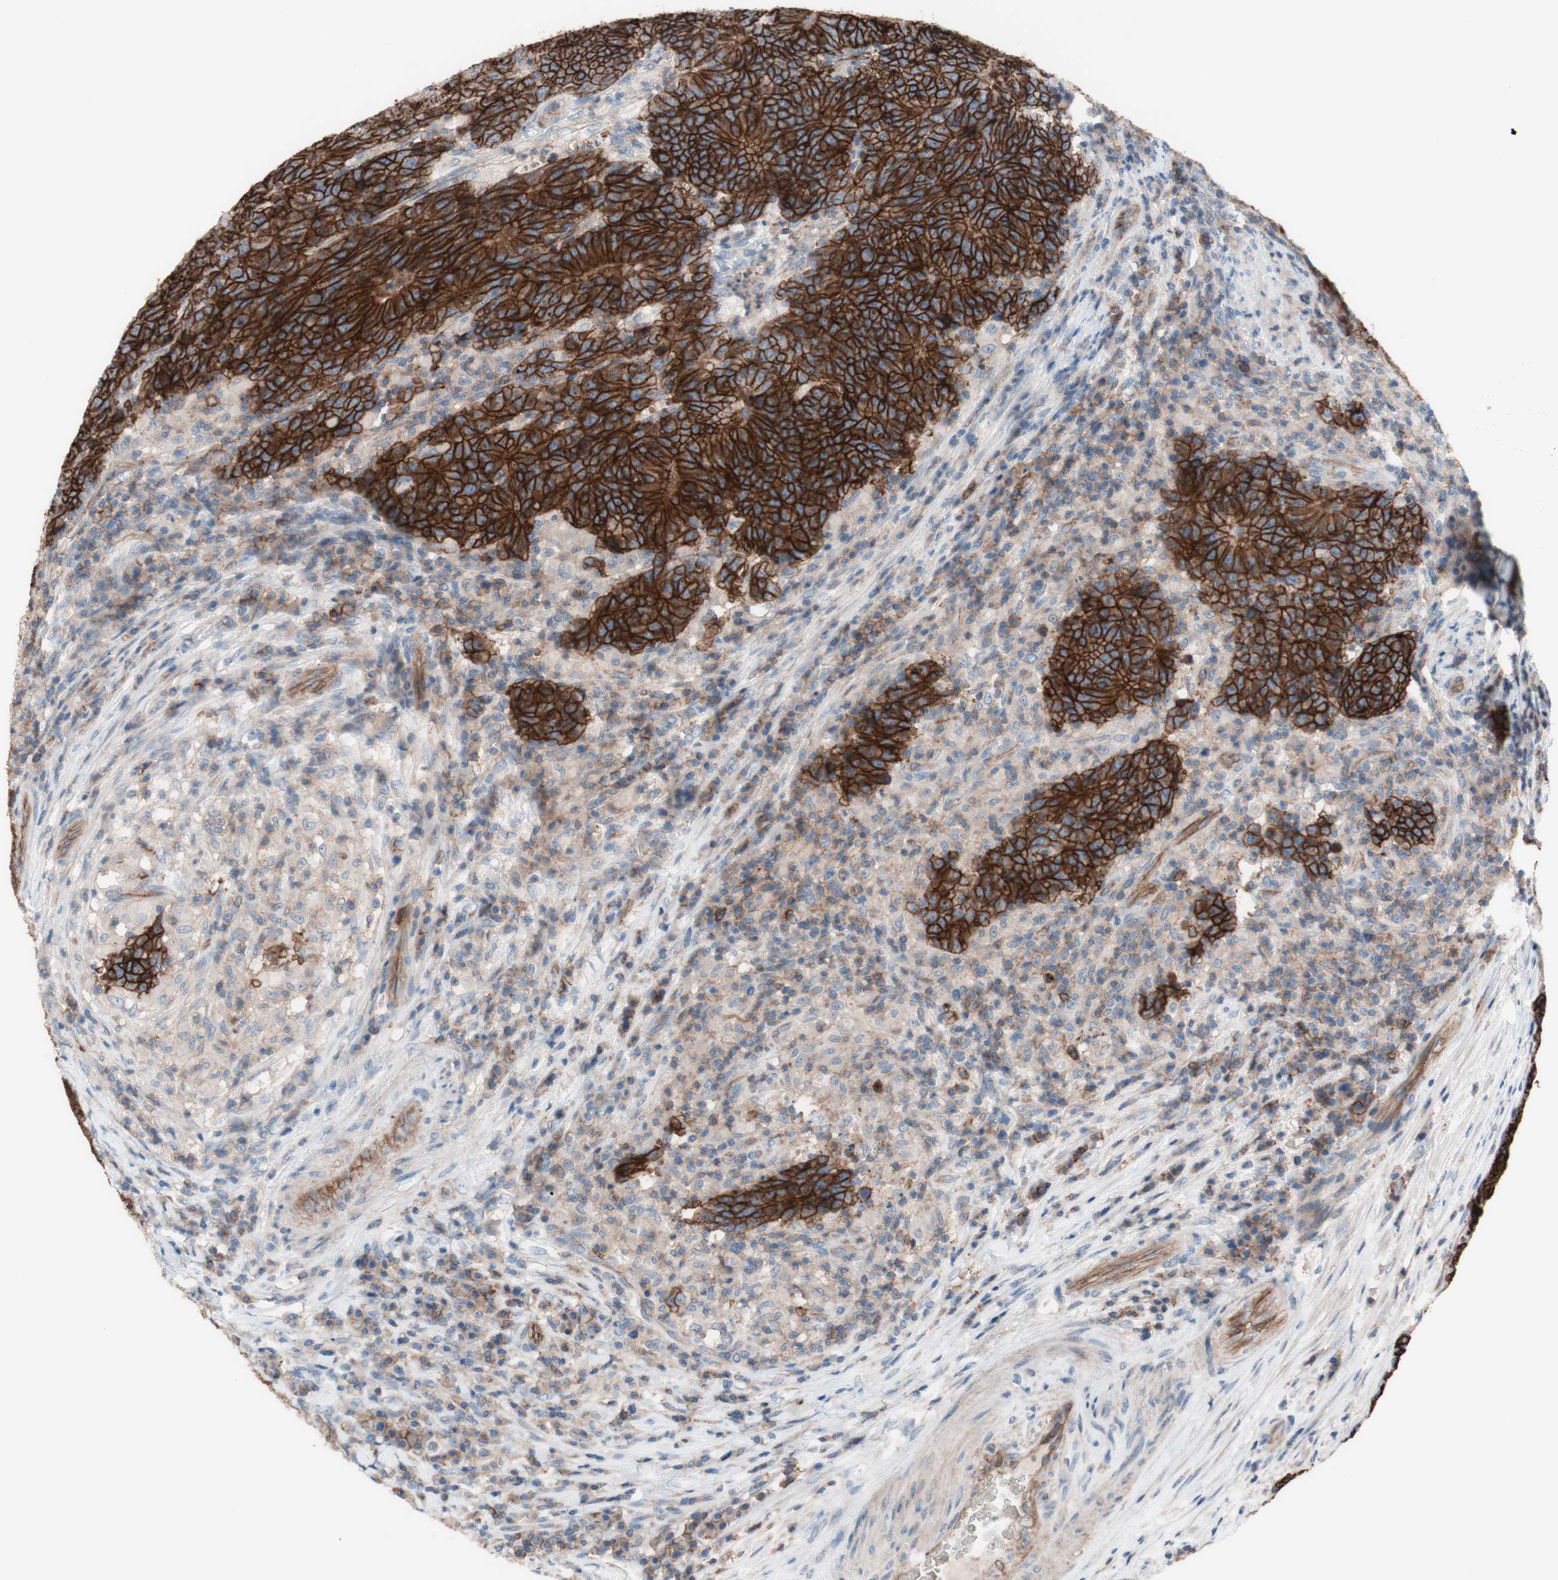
{"staining": {"intensity": "strong", "quantity": ">75%", "location": "cytoplasmic/membranous"}, "tissue": "colorectal cancer", "cell_type": "Tumor cells", "image_type": "cancer", "snomed": [{"axis": "morphology", "description": "Normal tissue, NOS"}, {"axis": "morphology", "description": "Adenocarcinoma, NOS"}, {"axis": "topography", "description": "Colon"}], "caption": "Colorectal adenocarcinoma stained with a brown dye demonstrates strong cytoplasmic/membranous positive expression in approximately >75% of tumor cells.", "gene": "CD46", "patient": {"sex": "female", "age": 75}}